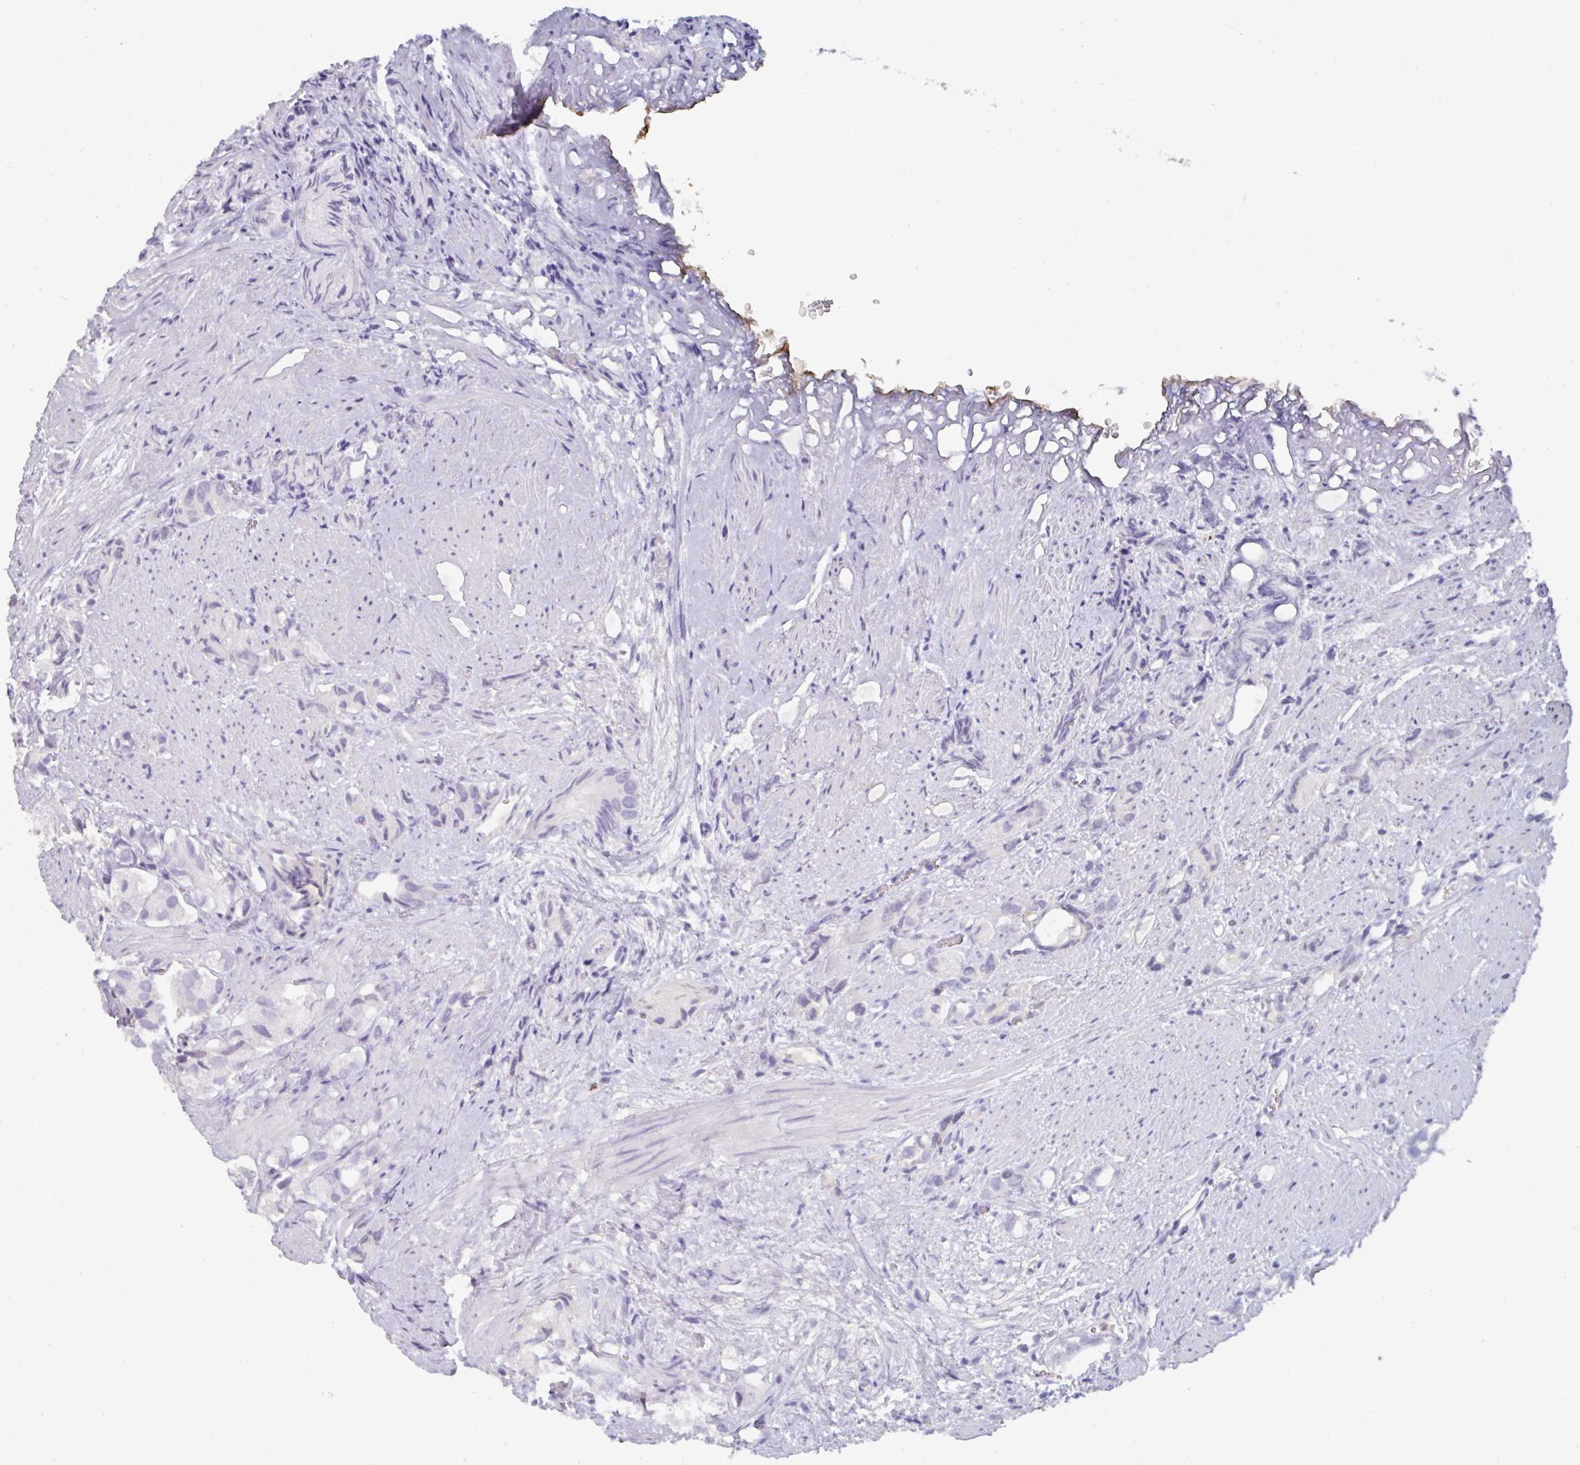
{"staining": {"intensity": "negative", "quantity": "none", "location": "none"}, "tissue": "prostate cancer", "cell_type": "Tumor cells", "image_type": "cancer", "snomed": [{"axis": "morphology", "description": "Adenocarcinoma, High grade"}, {"axis": "topography", "description": "Prostate"}], "caption": "An image of human prostate cancer (high-grade adenocarcinoma) is negative for staining in tumor cells. (DAB (3,3'-diaminobenzidine) immunohistochemistry (IHC) with hematoxylin counter stain).", "gene": "OR2T10", "patient": {"sex": "male", "age": 82}}